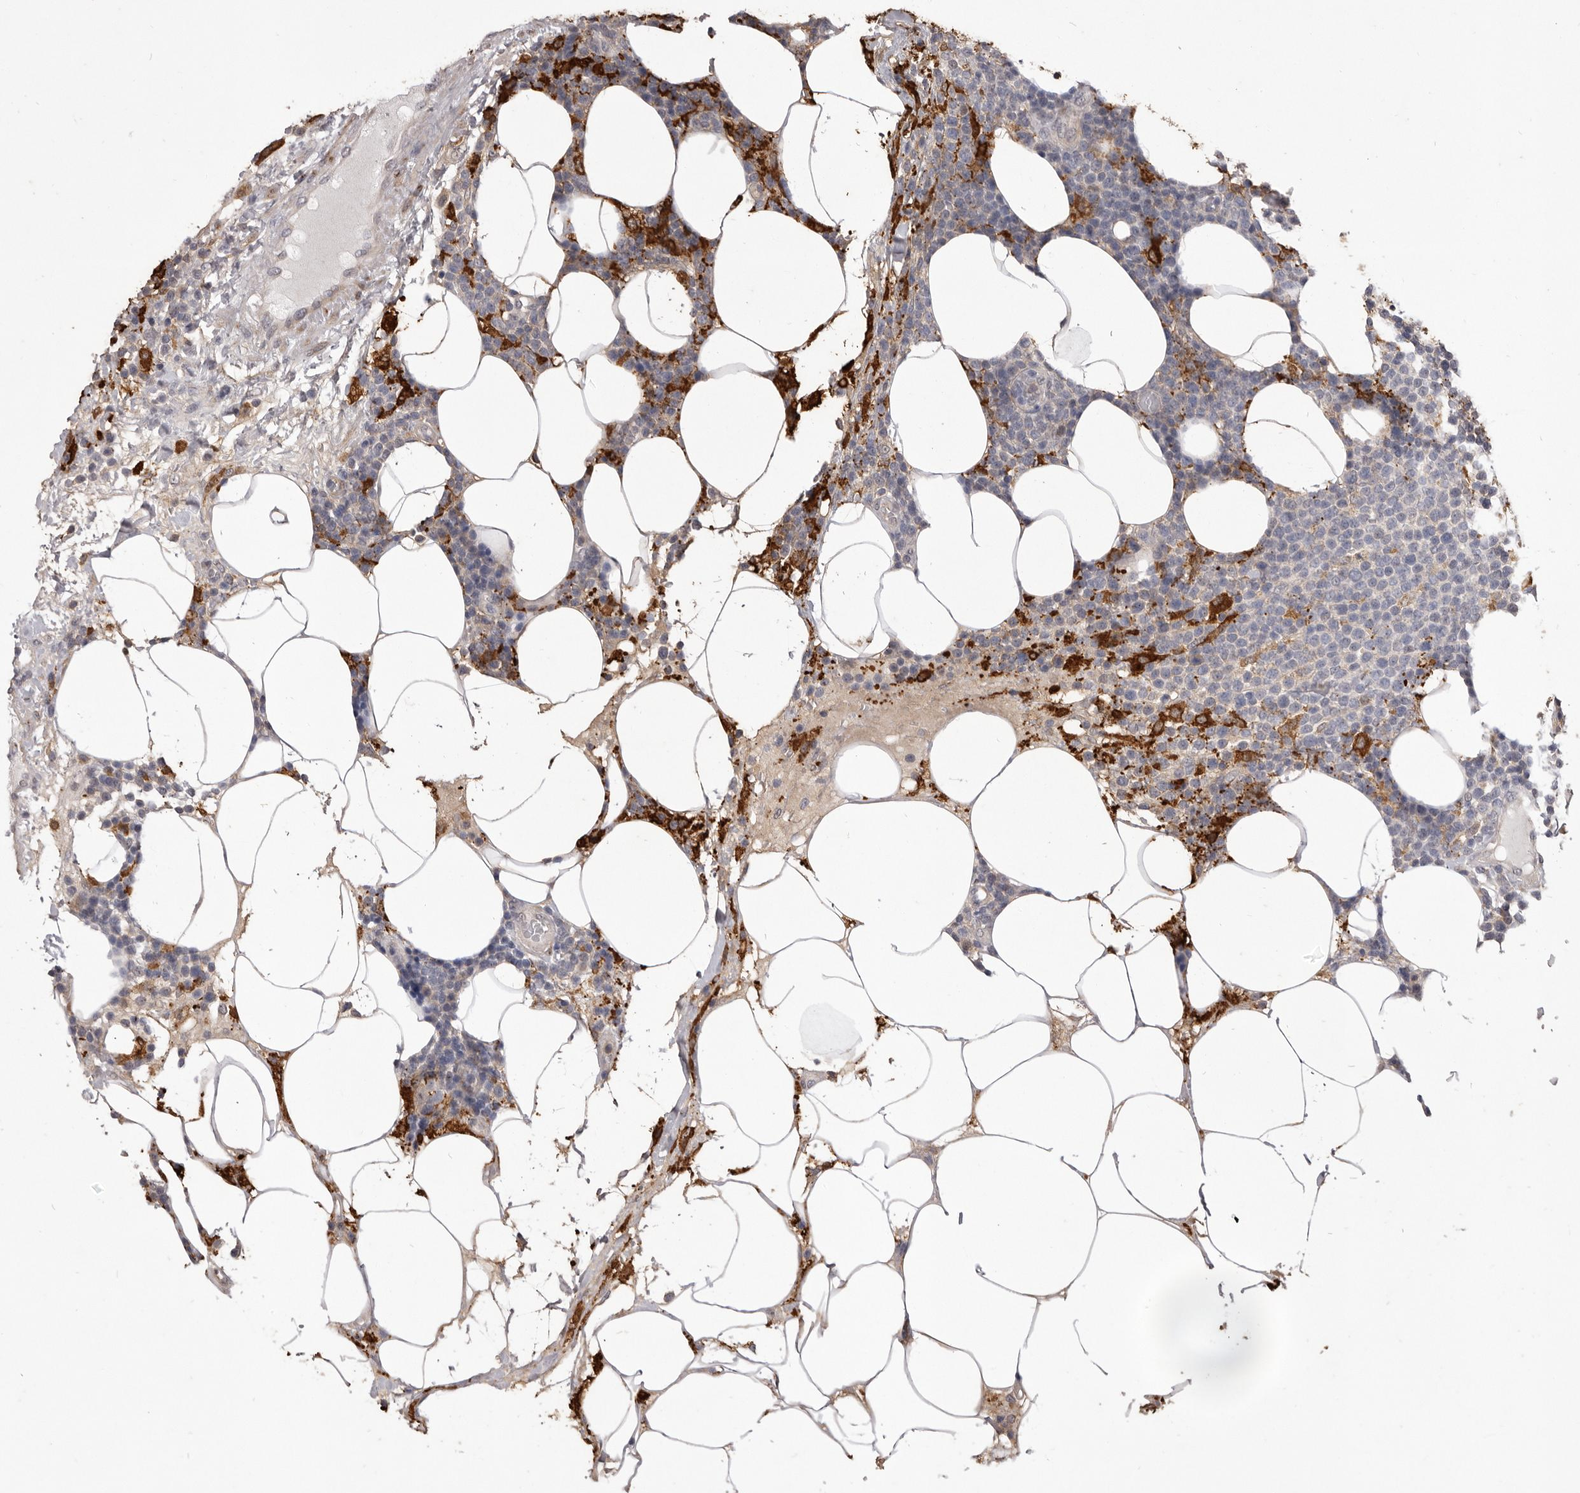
{"staining": {"intensity": "negative", "quantity": "none", "location": "none"}, "tissue": "lymphoma", "cell_type": "Tumor cells", "image_type": "cancer", "snomed": [{"axis": "morphology", "description": "Malignant lymphoma, non-Hodgkin's type, High grade"}, {"axis": "topography", "description": "Lymph node"}], "caption": "Immunohistochemistry histopathology image of neoplastic tissue: malignant lymphoma, non-Hodgkin's type (high-grade) stained with DAB exhibits no significant protein expression in tumor cells.", "gene": "VPS45", "patient": {"sex": "male", "age": 61}}